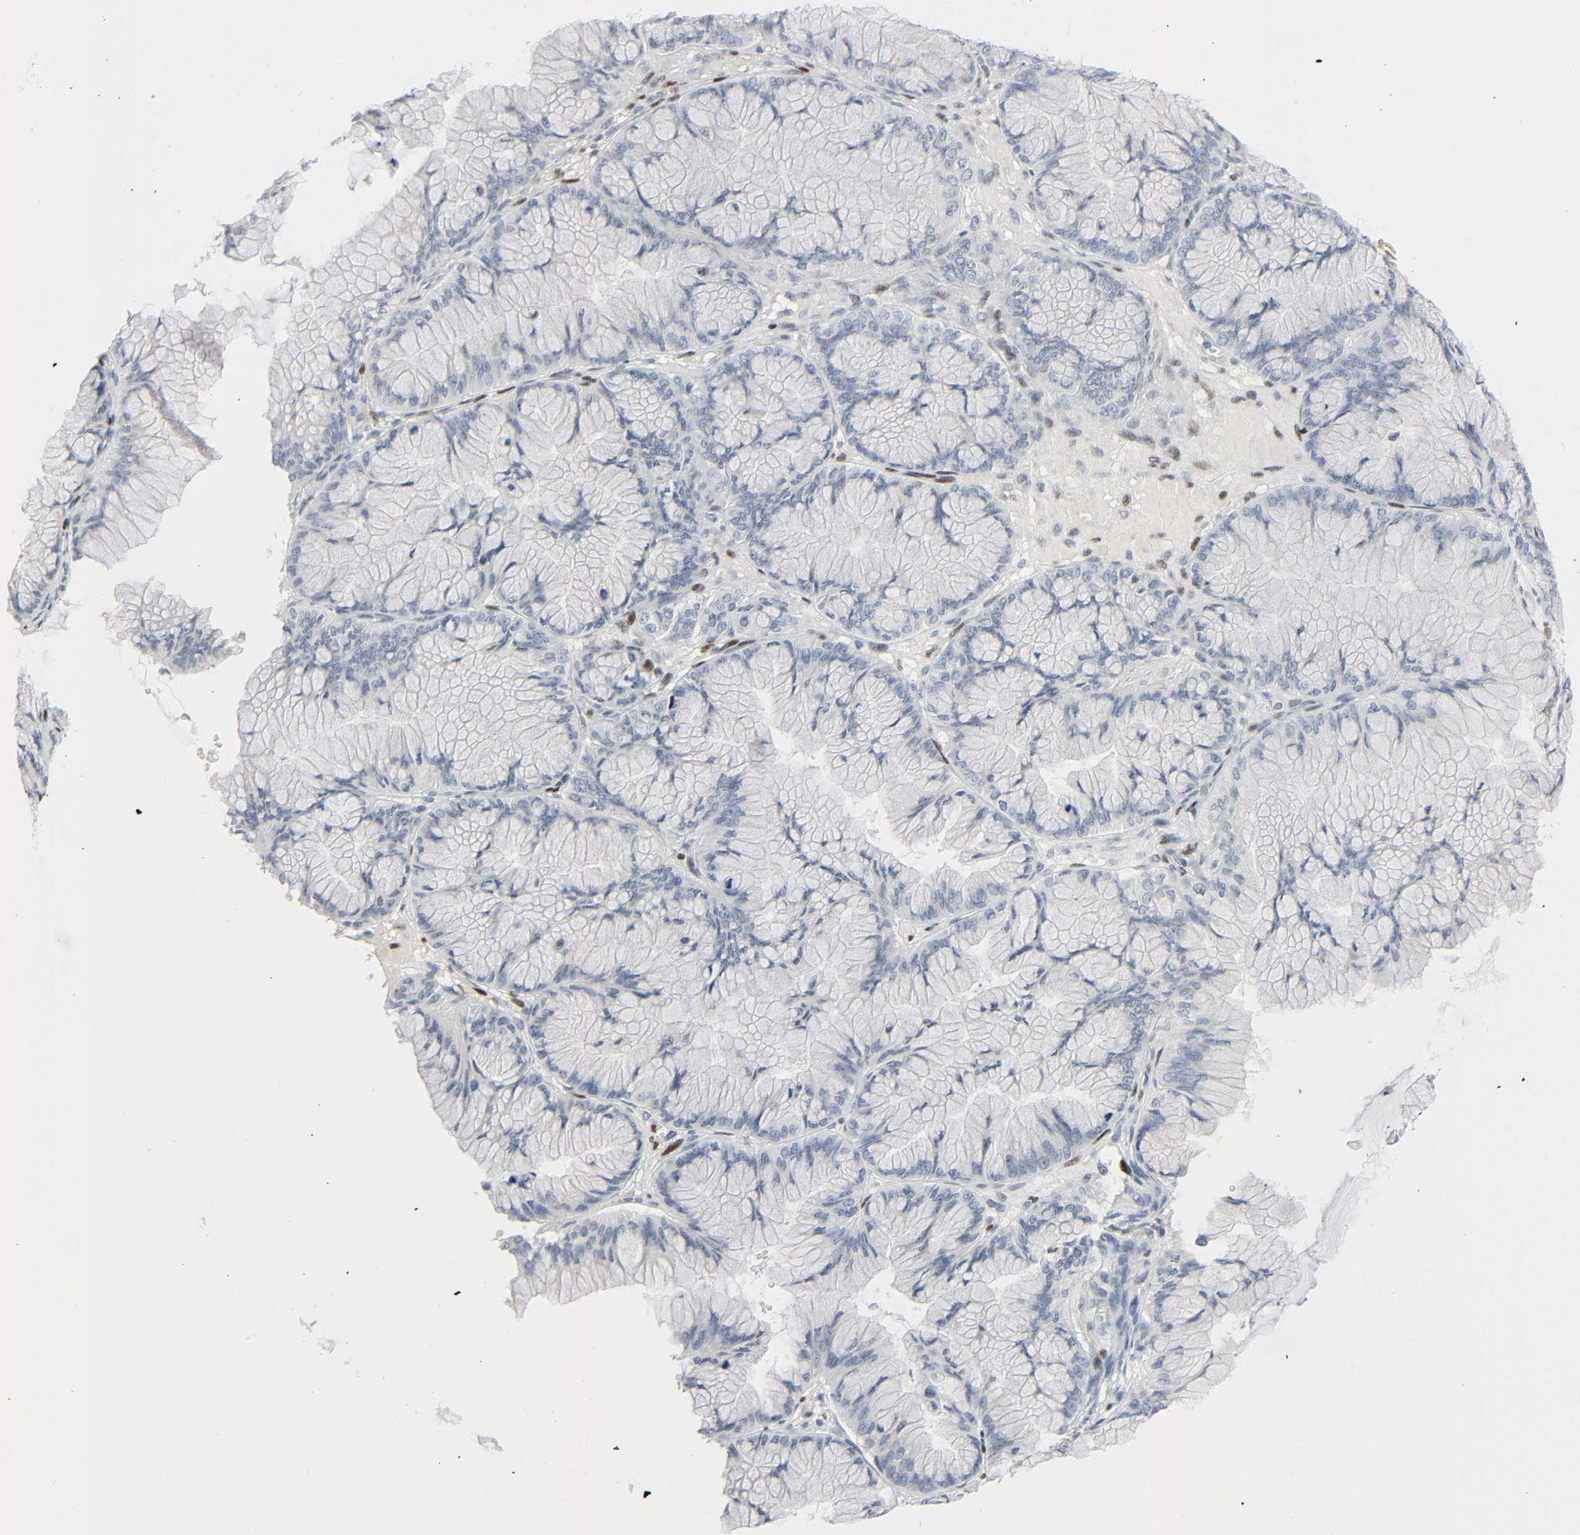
{"staining": {"intensity": "negative", "quantity": "none", "location": "none"}, "tissue": "ovarian cancer", "cell_type": "Tumor cells", "image_type": "cancer", "snomed": [{"axis": "morphology", "description": "Cystadenocarcinoma, mucinous, NOS"}, {"axis": "topography", "description": "Ovary"}], "caption": "Human mucinous cystadenocarcinoma (ovarian) stained for a protein using immunohistochemistry (IHC) displays no staining in tumor cells.", "gene": "CREBBP", "patient": {"sex": "female", "age": 73}}